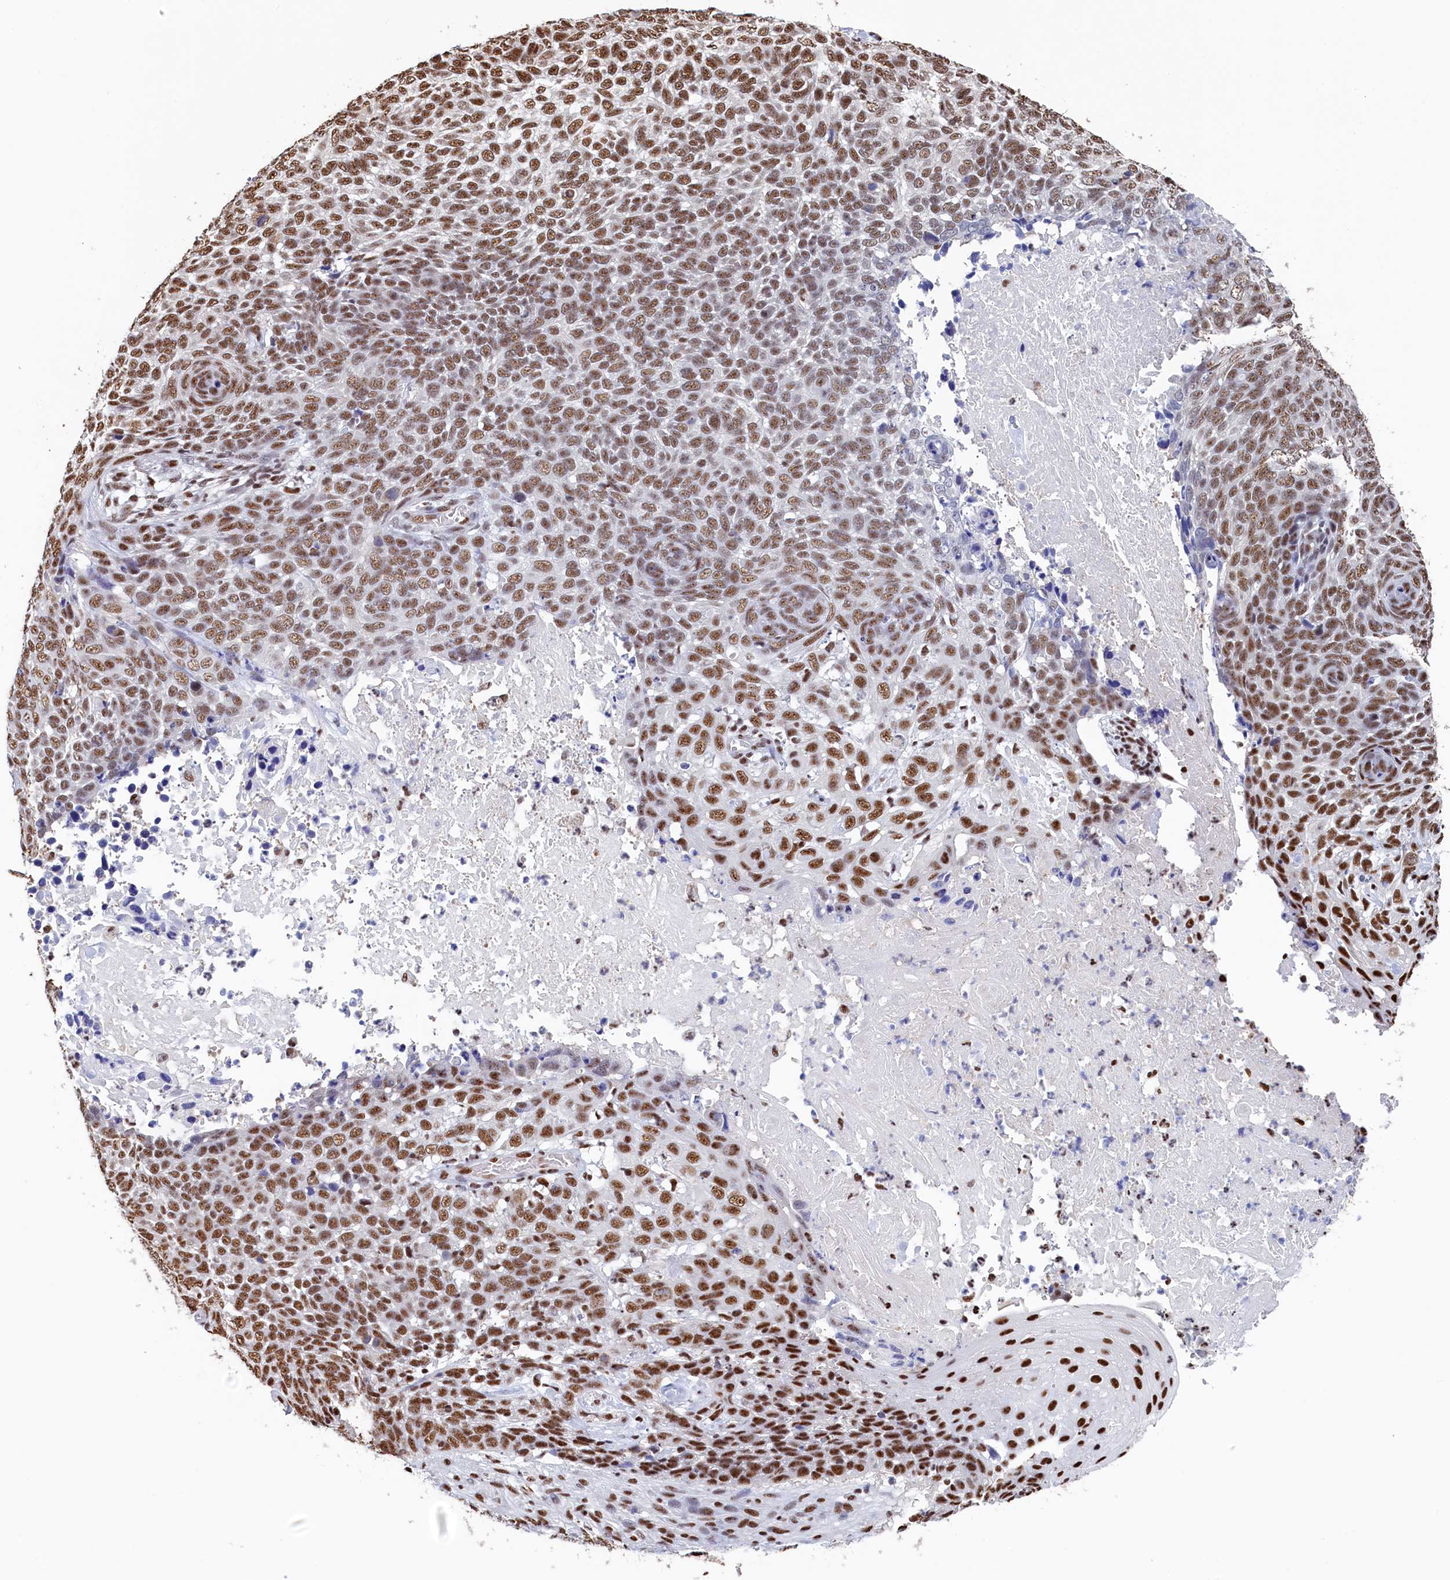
{"staining": {"intensity": "moderate", "quantity": ">75%", "location": "nuclear"}, "tissue": "skin cancer", "cell_type": "Tumor cells", "image_type": "cancer", "snomed": [{"axis": "morphology", "description": "Basal cell carcinoma"}, {"axis": "topography", "description": "Skin"}], "caption": "Immunohistochemistry (IHC) micrograph of neoplastic tissue: skin basal cell carcinoma stained using immunohistochemistry (IHC) exhibits medium levels of moderate protein expression localized specifically in the nuclear of tumor cells, appearing as a nuclear brown color.", "gene": "MOSPD3", "patient": {"sex": "female", "age": 64}}